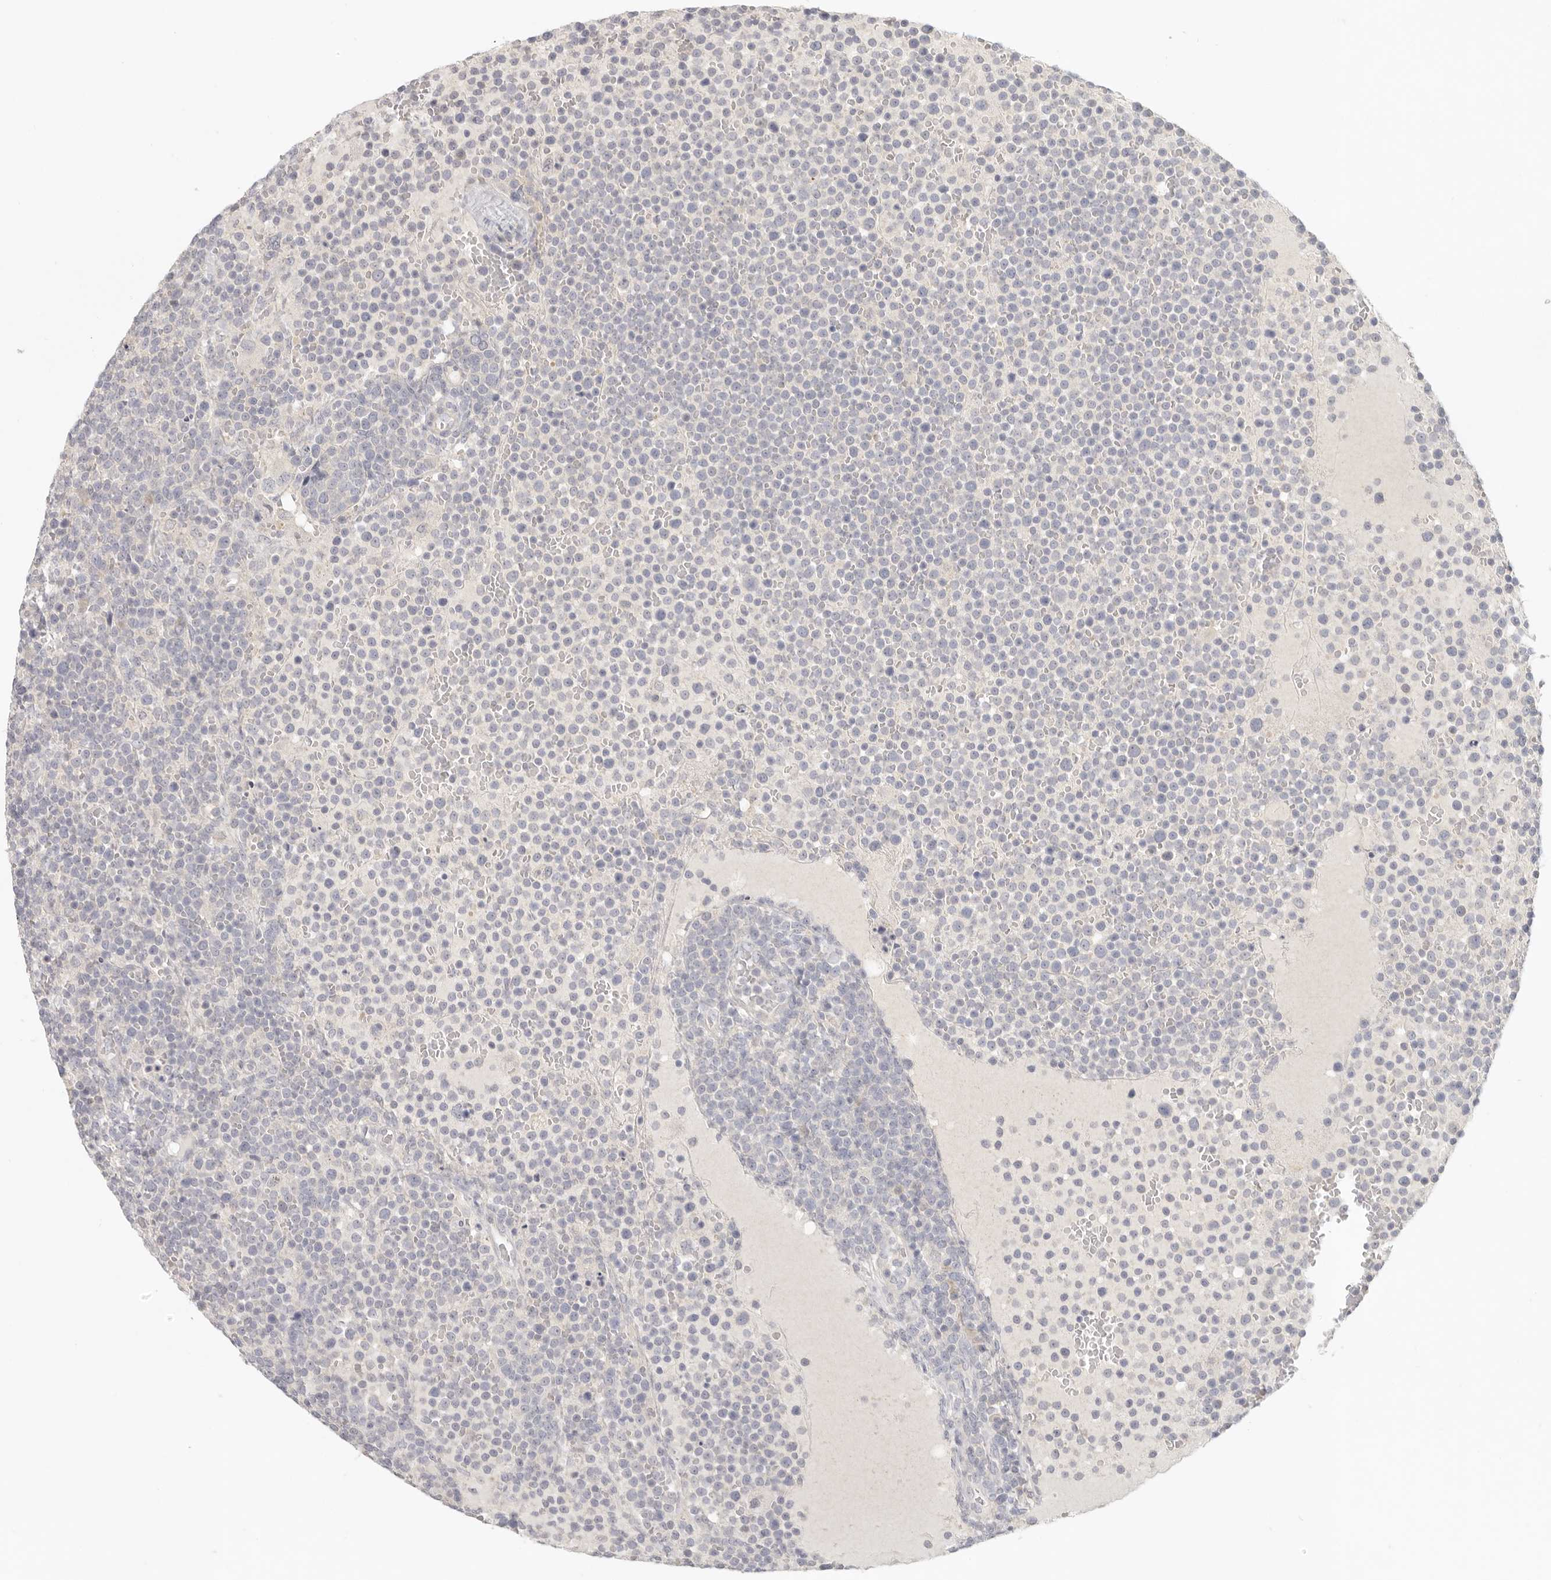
{"staining": {"intensity": "negative", "quantity": "none", "location": "none"}, "tissue": "lymphoma", "cell_type": "Tumor cells", "image_type": "cancer", "snomed": [{"axis": "morphology", "description": "Malignant lymphoma, non-Hodgkin's type, High grade"}, {"axis": "topography", "description": "Lymph node"}], "caption": "The histopathology image shows no staining of tumor cells in high-grade malignant lymphoma, non-Hodgkin's type.", "gene": "AHDC1", "patient": {"sex": "male", "age": 61}}